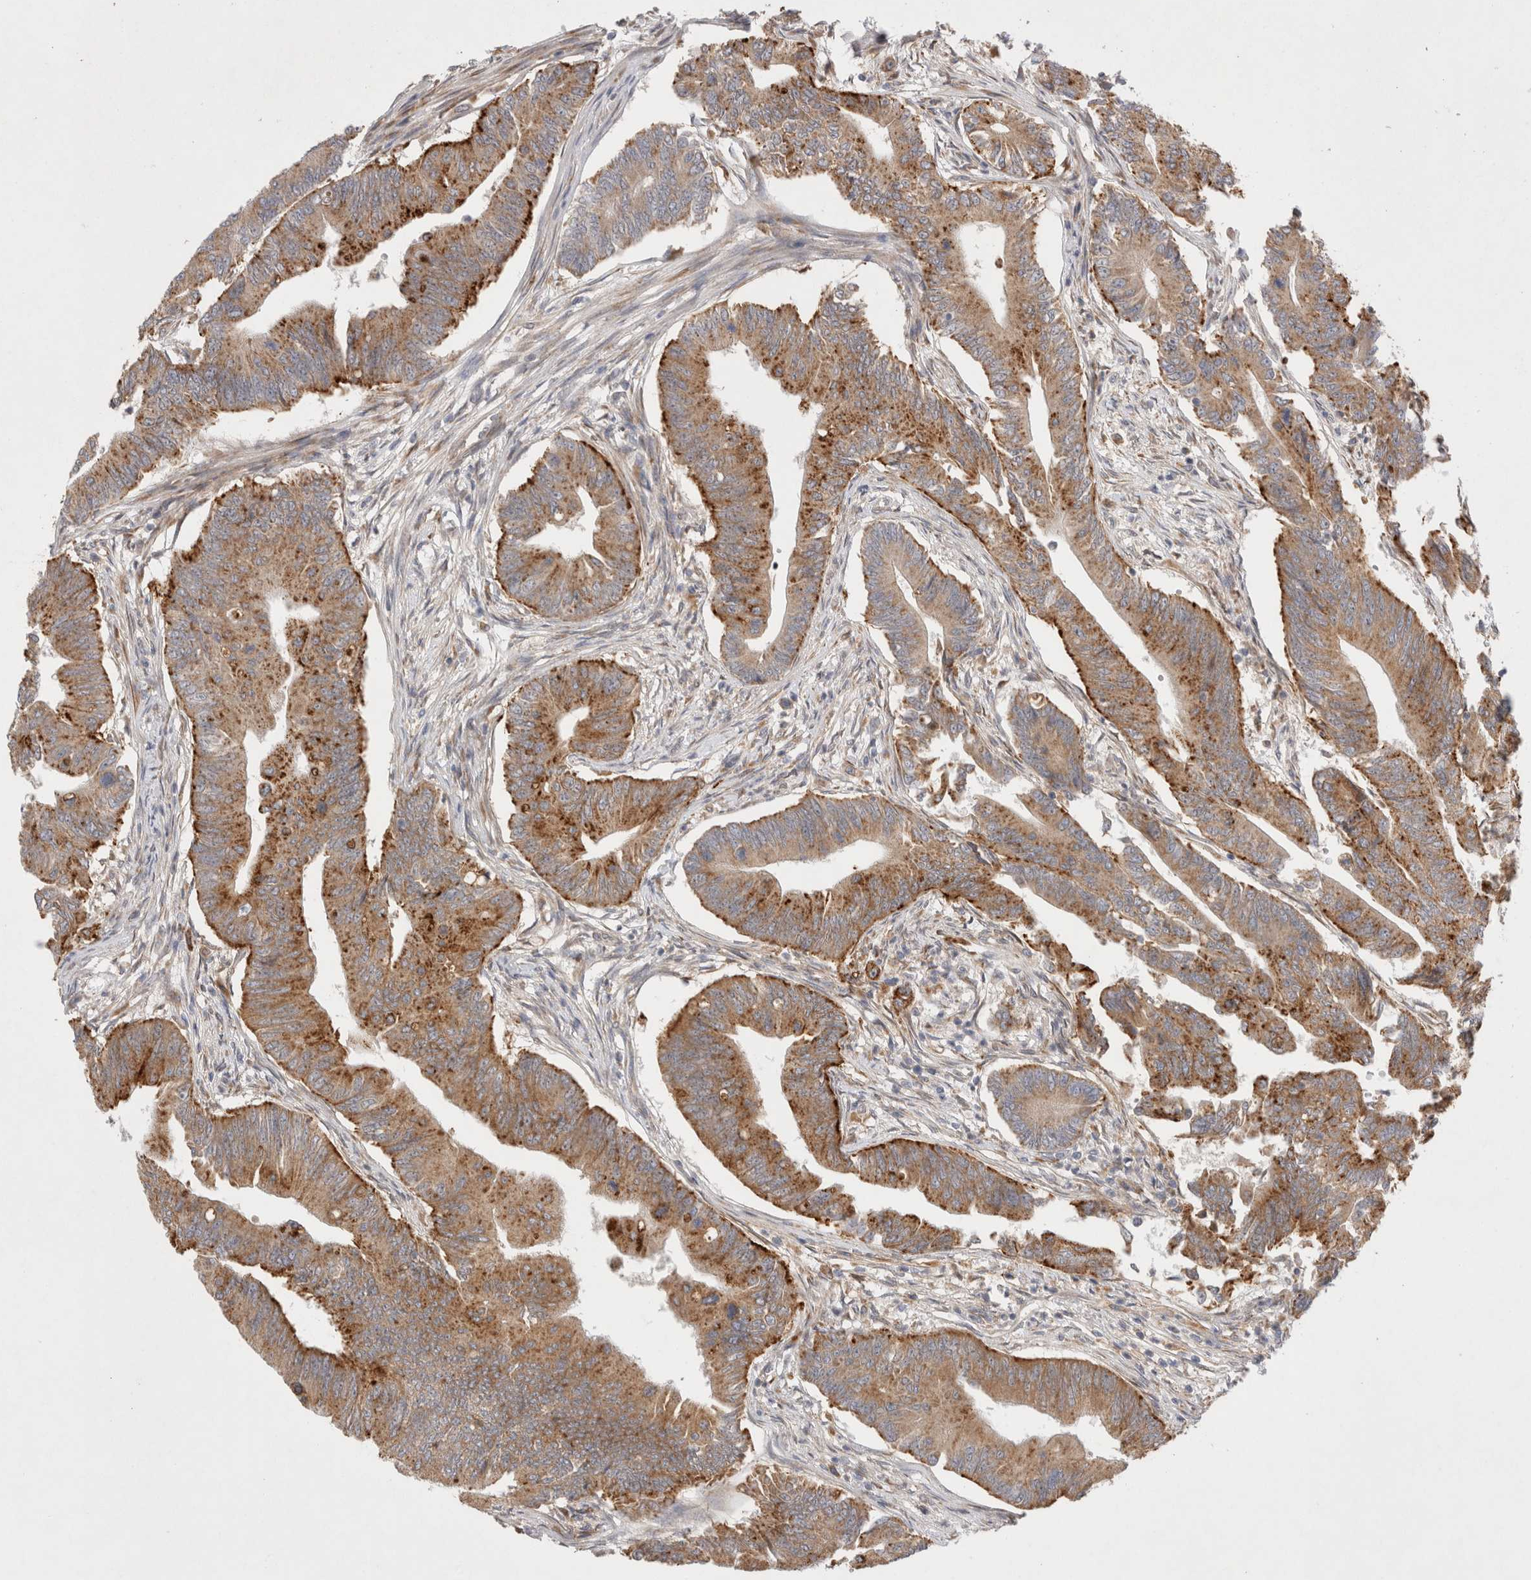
{"staining": {"intensity": "moderate", "quantity": ">75%", "location": "cytoplasmic/membranous"}, "tissue": "colorectal cancer", "cell_type": "Tumor cells", "image_type": "cancer", "snomed": [{"axis": "morphology", "description": "Adenoma, NOS"}, {"axis": "morphology", "description": "Adenocarcinoma, NOS"}, {"axis": "topography", "description": "Colon"}], "caption": "Protein expression analysis of human colorectal cancer (adenocarcinoma) reveals moderate cytoplasmic/membranous staining in about >75% of tumor cells.", "gene": "NPC1", "patient": {"sex": "male", "age": 79}}